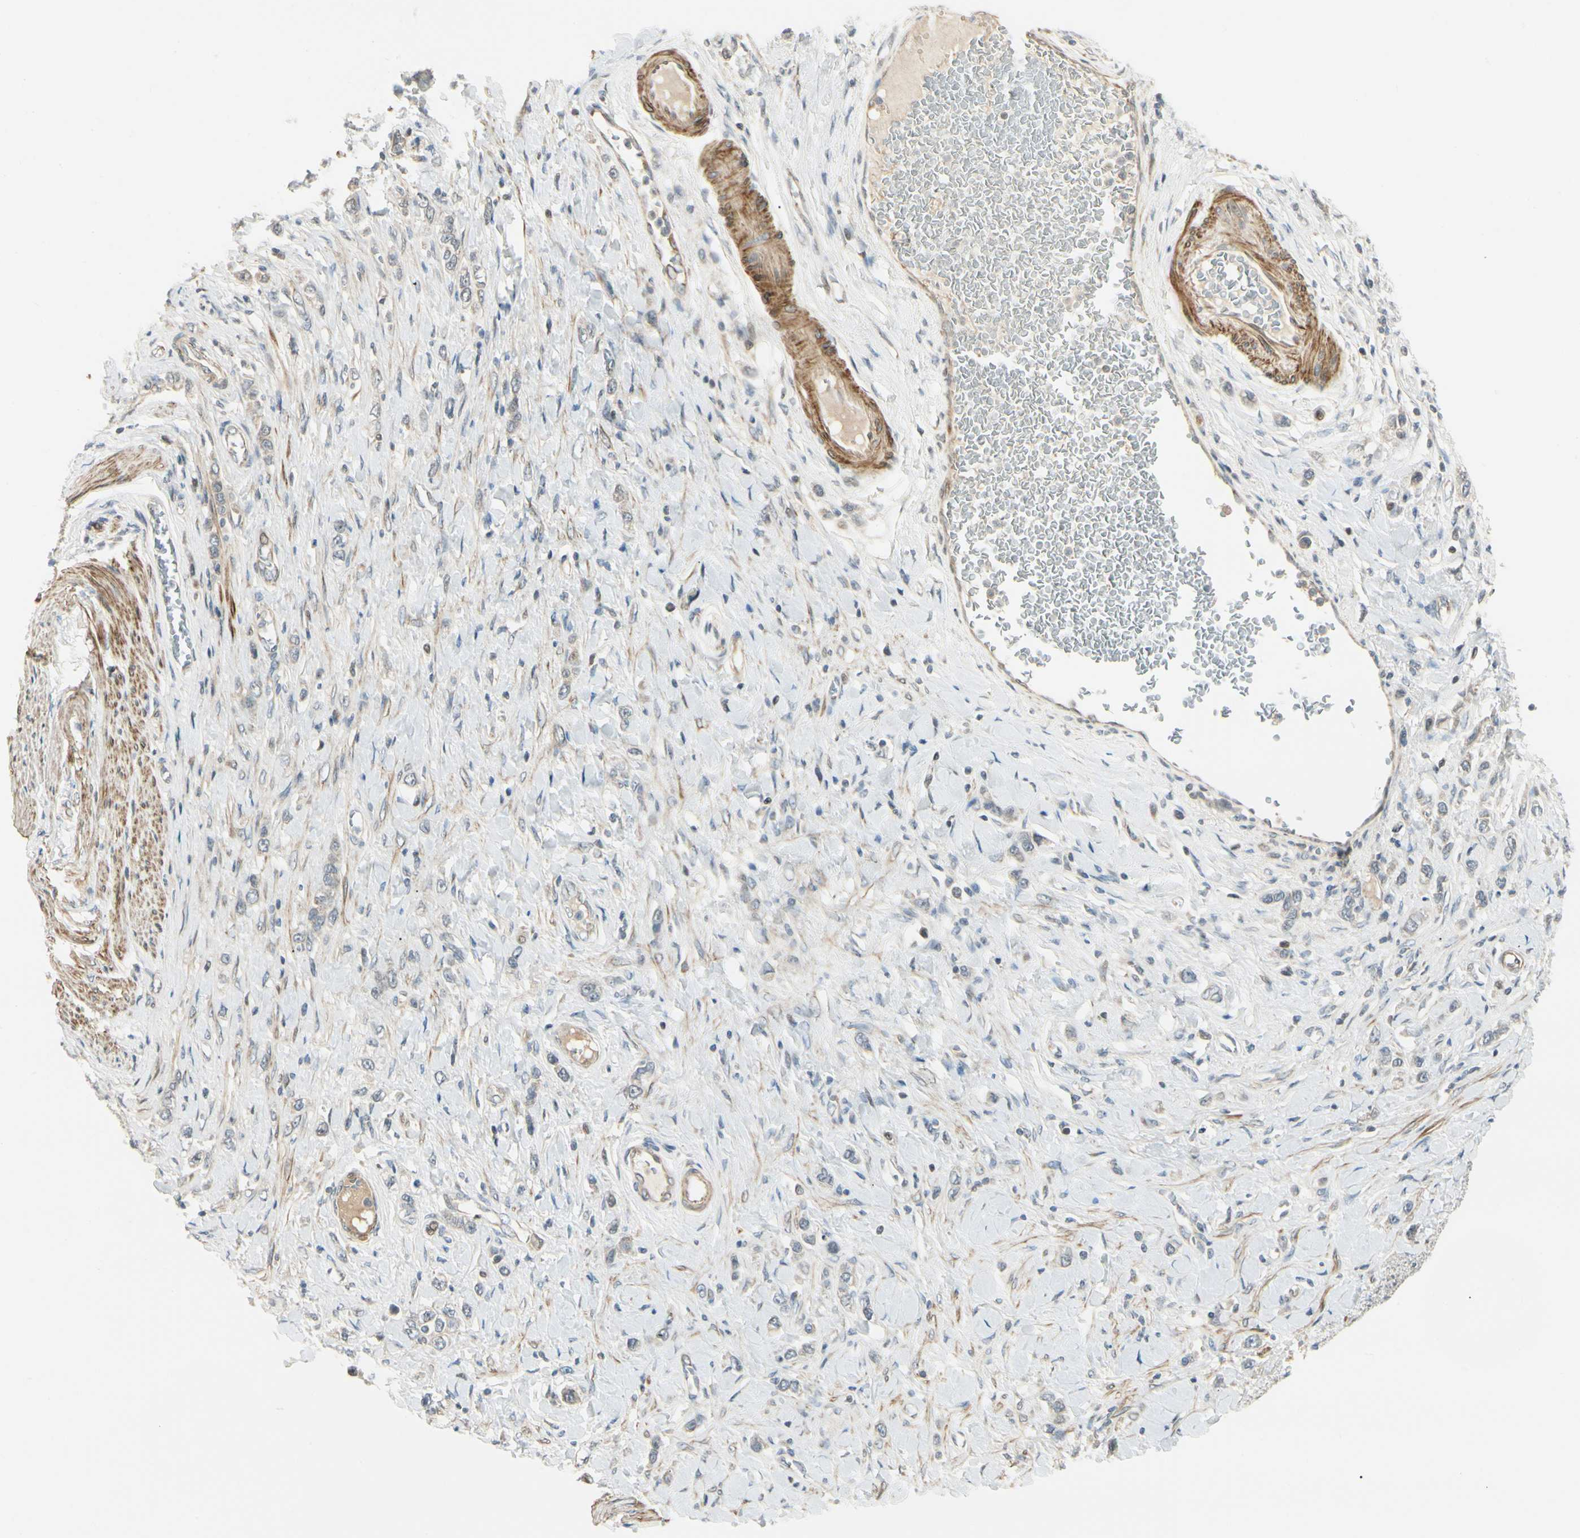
{"staining": {"intensity": "negative", "quantity": "none", "location": "none"}, "tissue": "stomach cancer", "cell_type": "Tumor cells", "image_type": "cancer", "snomed": [{"axis": "morphology", "description": "Normal tissue, NOS"}, {"axis": "morphology", "description": "Adenocarcinoma, NOS"}, {"axis": "topography", "description": "Stomach, upper"}, {"axis": "topography", "description": "Stomach"}], "caption": "Tumor cells are negative for protein expression in human stomach cancer.", "gene": "P4HA3", "patient": {"sex": "female", "age": 65}}